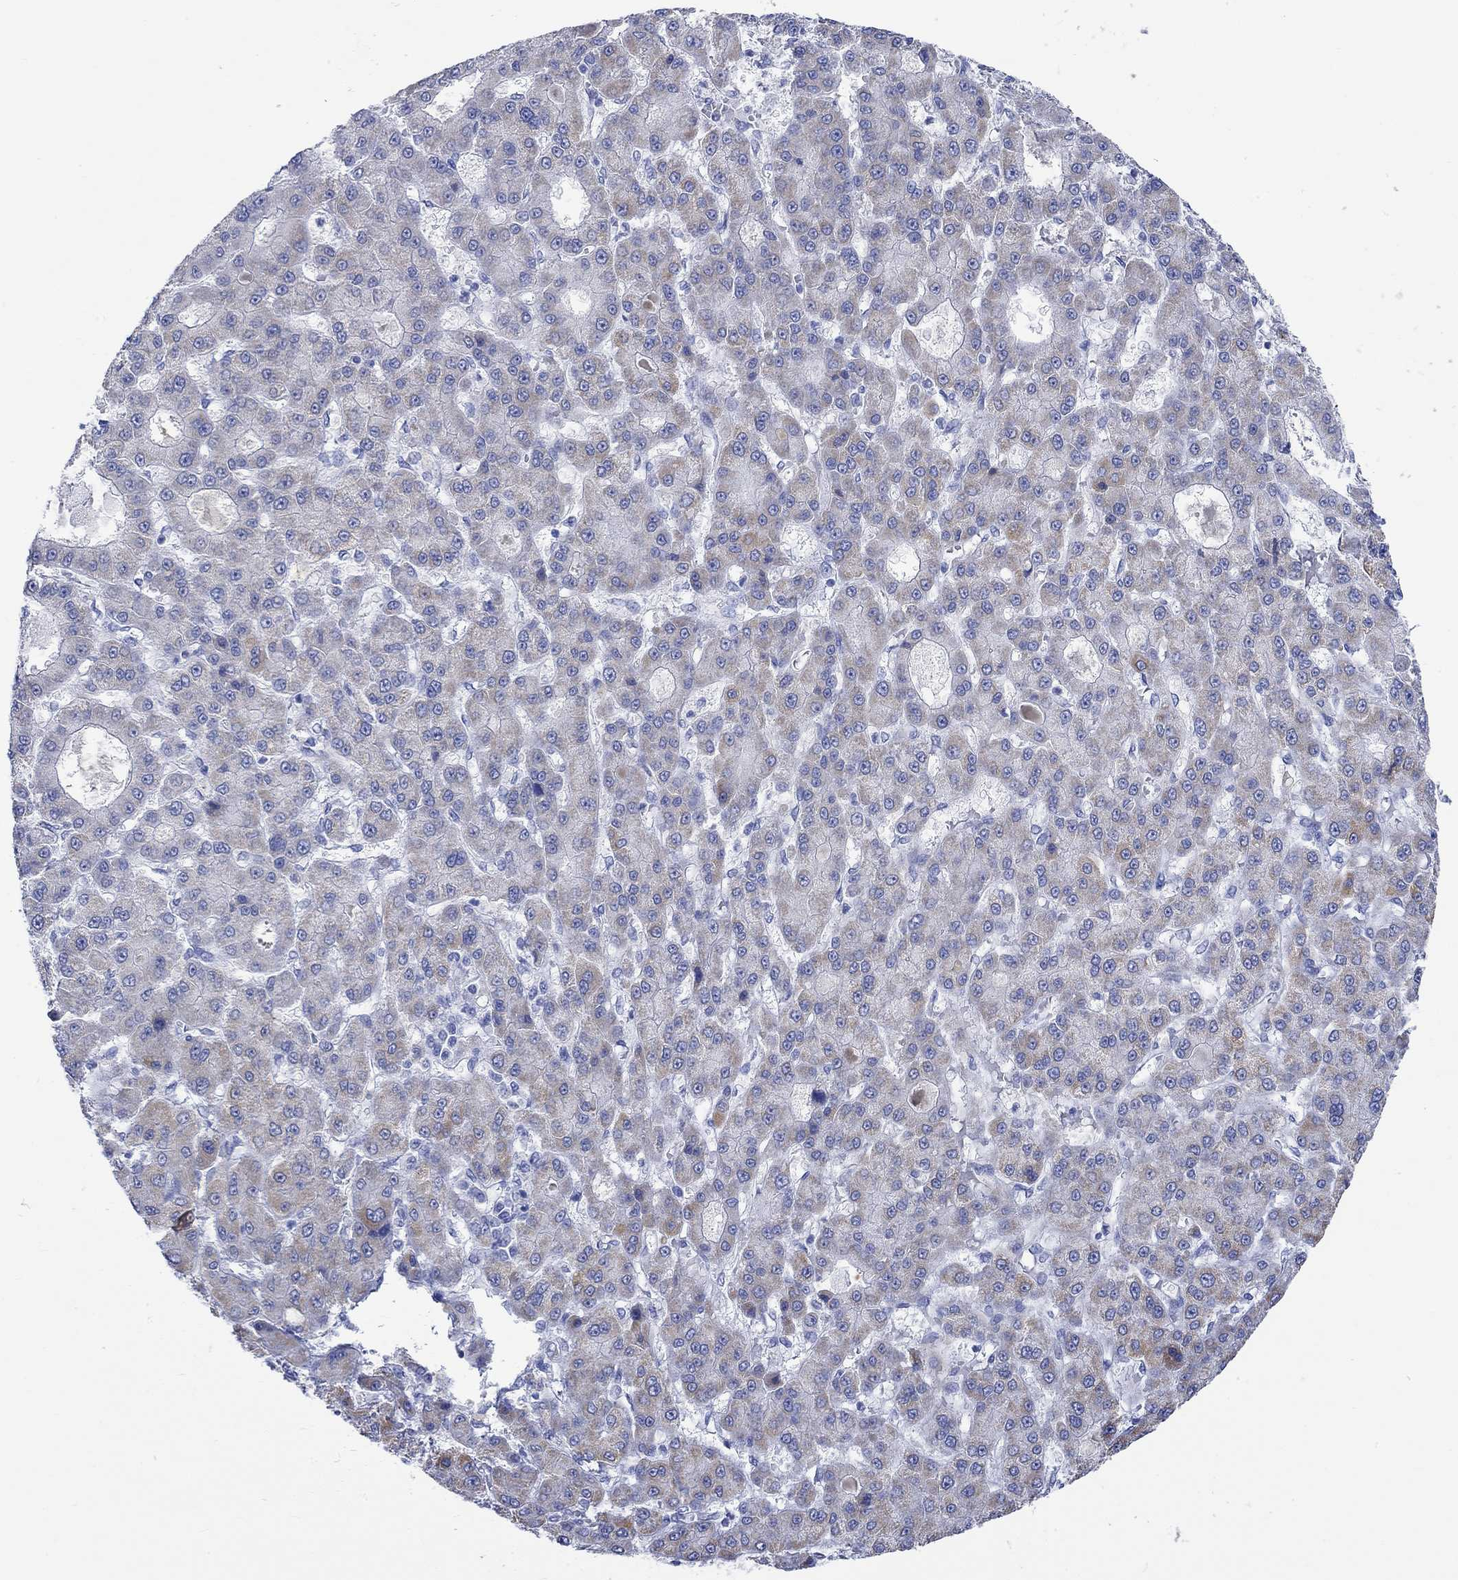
{"staining": {"intensity": "weak", "quantity": "25%-75%", "location": "cytoplasmic/membranous"}, "tissue": "liver cancer", "cell_type": "Tumor cells", "image_type": "cancer", "snomed": [{"axis": "morphology", "description": "Carcinoma, Hepatocellular, NOS"}, {"axis": "topography", "description": "Liver"}], "caption": "Brown immunohistochemical staining in liver cancer exhibits weak cytoplasmic/membranous positivity in approximately 25%-75% of tumor cells.", "gene": "CPLX2", "patient": {"sex": "male", "age": 70}}